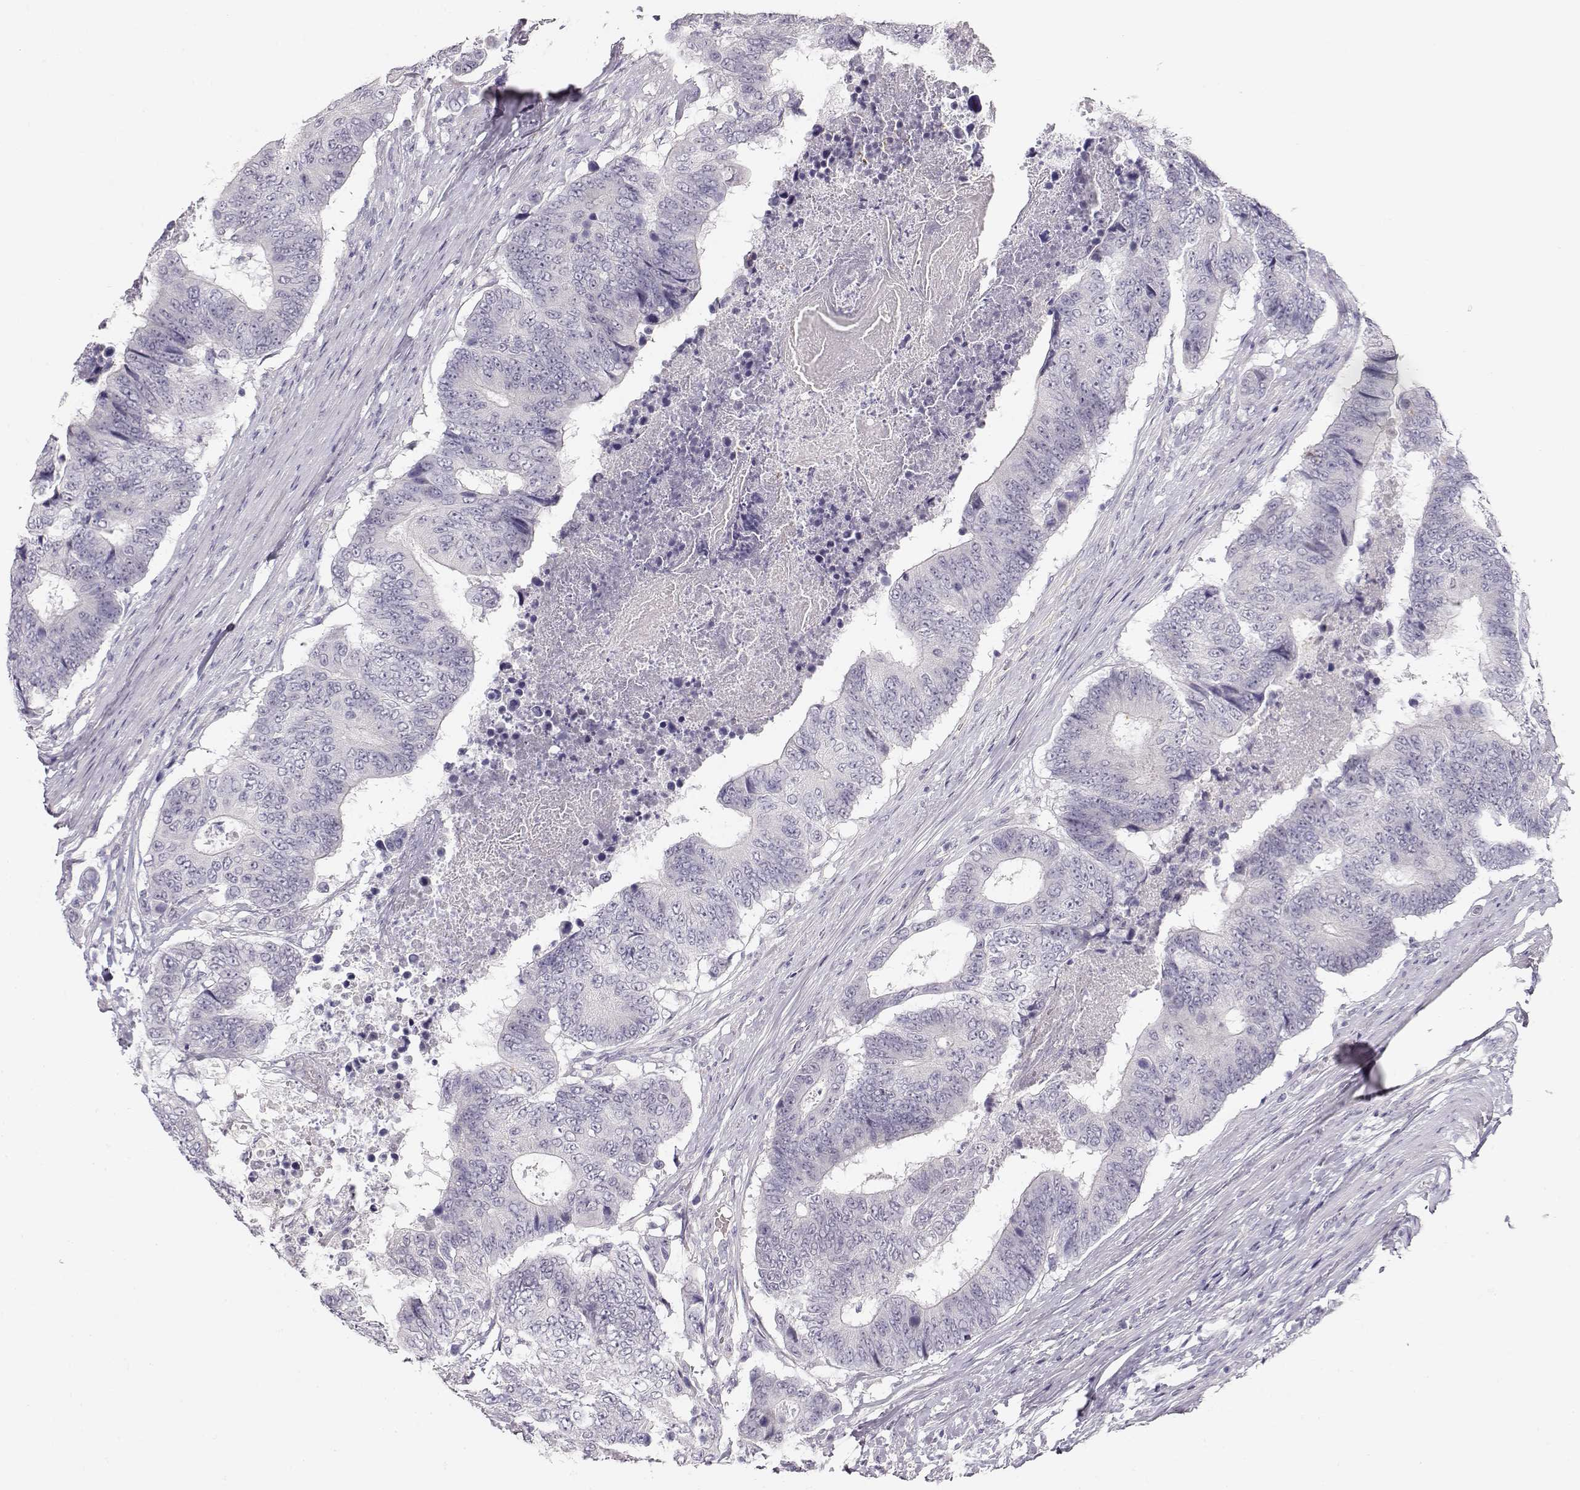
{"staining": {"intensity": "negative", "quantity": "none", "location": "none"}, "tissue": "colorectal cancer", "cell_type": "Tumor cells", "image_type": "cancer", "snomed": [{"axis": "morphology", "description": "Adenocarcinoma, NOS"}, {"axis": "topography", "description": "Colon"}], "caption": "IHC histopathology image of colorectal cancer (adenocarcinoma) stained for a protein (brown), which reveals no staining in tumor cells.", "gene": "TTC26", "patient": {"sex": "female", "age": 48}}